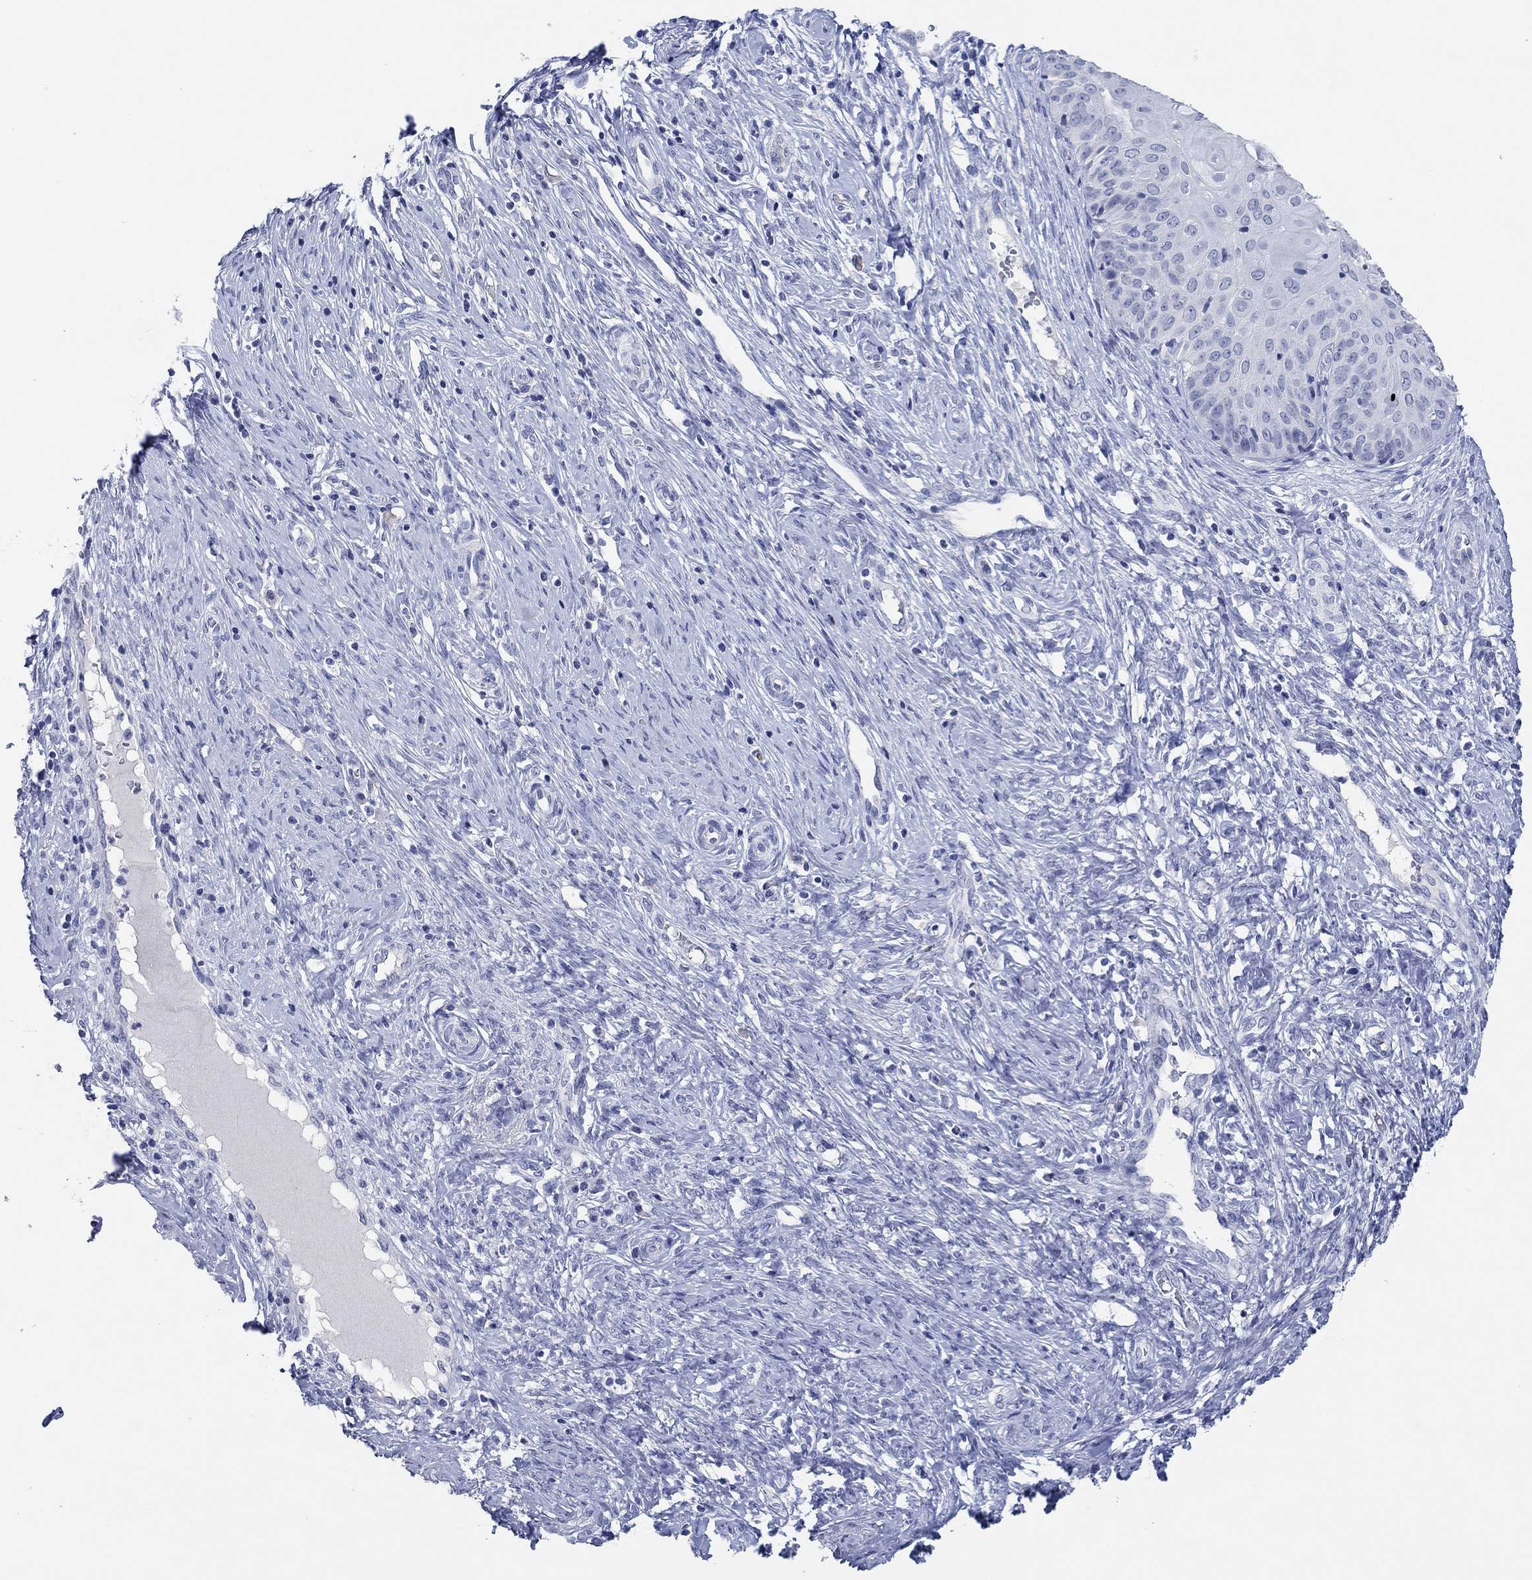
{"staining": {"intensity": "negative", "quantity": "none", "location": "none"}, "tissue": "cervical cancer", "cell_type": "Tumor cells", "image_type": "cancer", "snomed": [{"axis": "morphology", "description": "Normal tissue, NOS"}, {"axis": "morphology", "description": "Squamous cell carcinoma, NOS"}, {"axis": "topography", "description": "Cervix"}], "caption": "DAB immunohistochemical staining of cervical cancer (squamous cell carcinoma) exhibits no significant staining in tumor cells.", "gene": "POU5F1", "patient": {"sex": "female", "age": 39}}